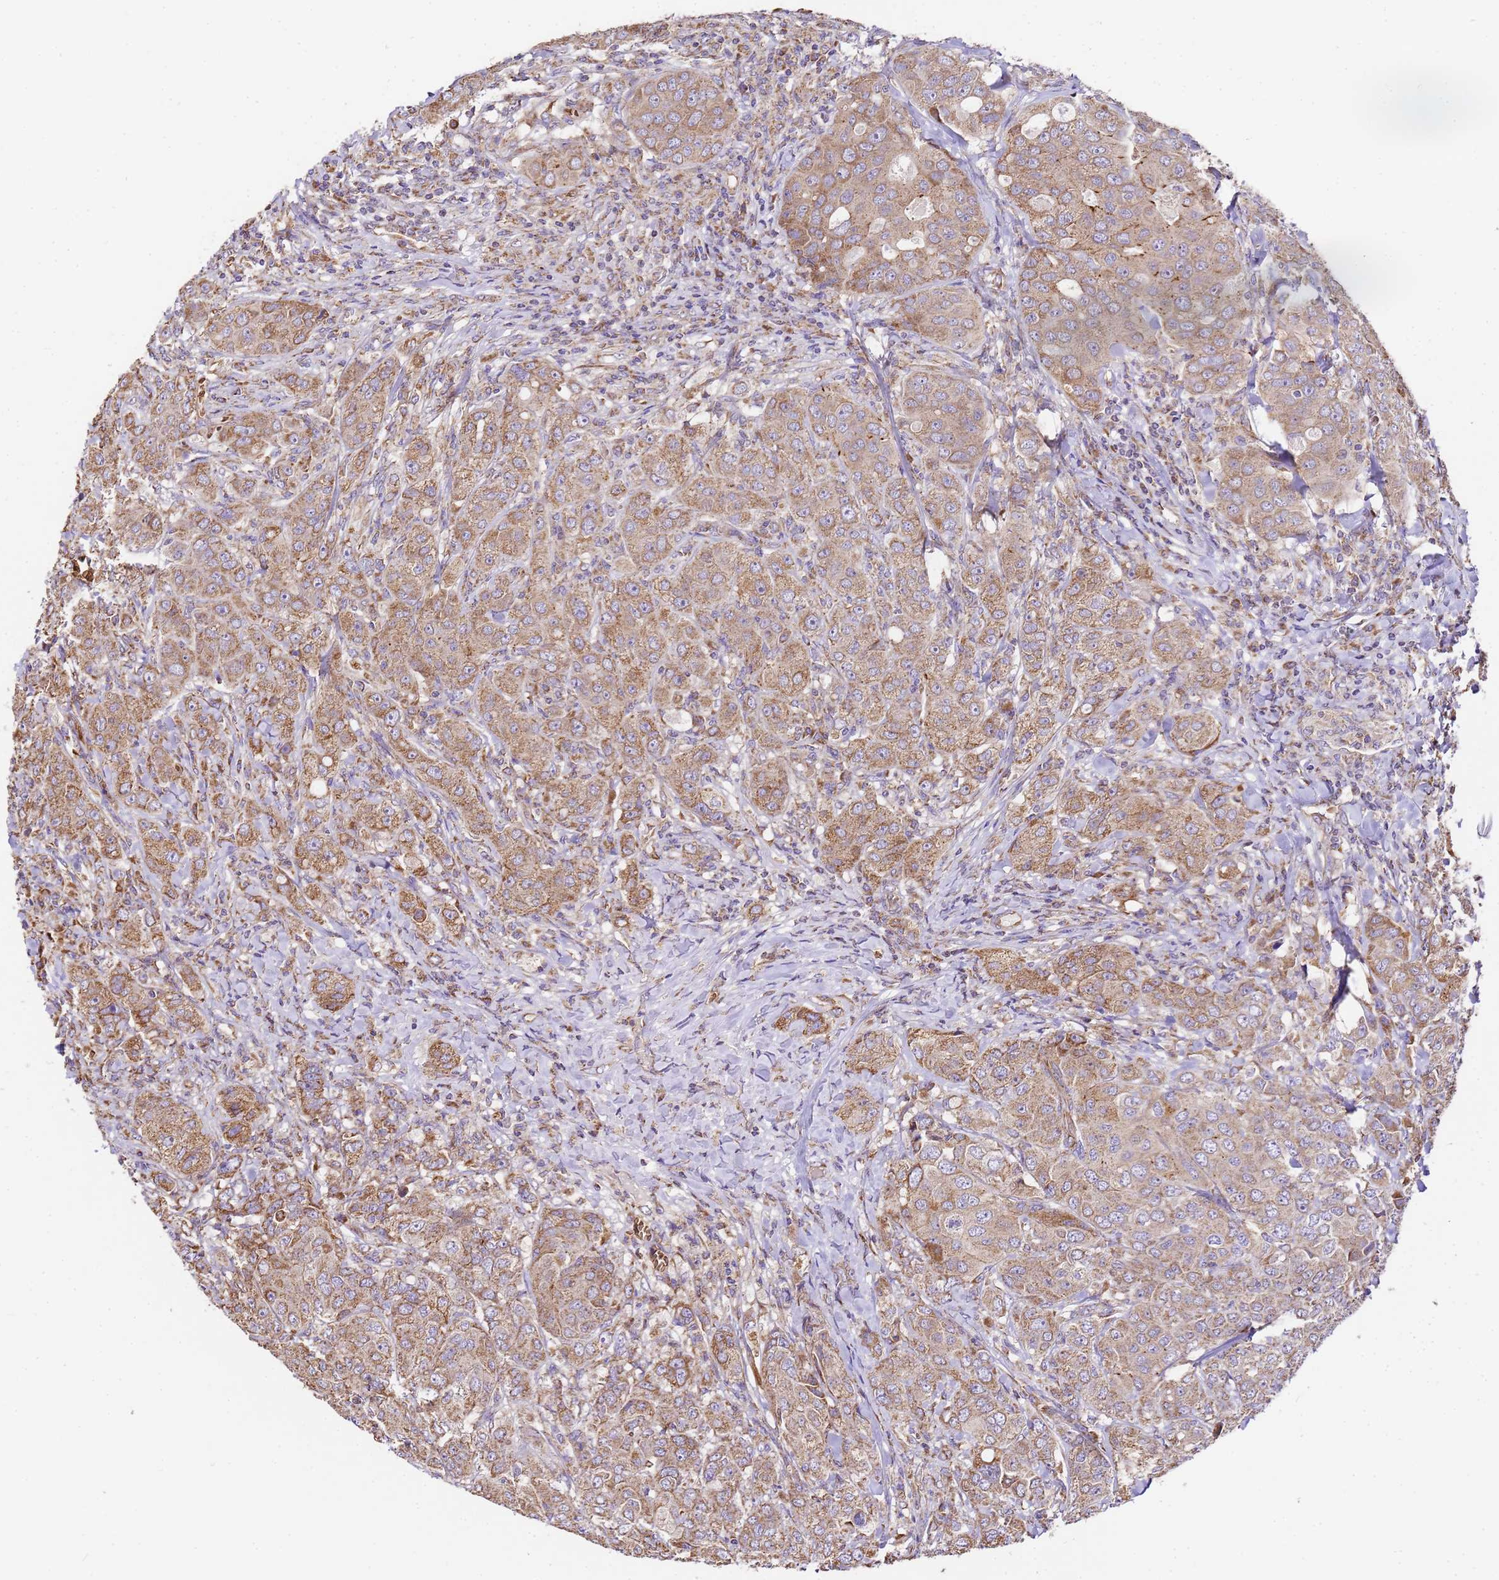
{"staining": {"intensity": "moderate", "quantity": ">75%", "location": "cytoplasmic/membranous"}, "tissue": "breast cancer", "cell_type": "Tumor cells", "image_type": "cancer", "snomed": [{"axis": "morphology", "description": "Duct carcinoma"}, {"axis": "topography", "description": "Breast"}], "caption": "Protein expression analysis of breast cancer demonstrates moderate cytoplasmic/membranous positivity in about >75% of tumor cells. Using DAB (3,3'-diaminobenzidine) (brown) and hematoxylin (blue) stains, captured at high magnification using brightfield microscopy.", "gene": "LRRIQ1", "patient": {"sex": "female", "age": 43}}